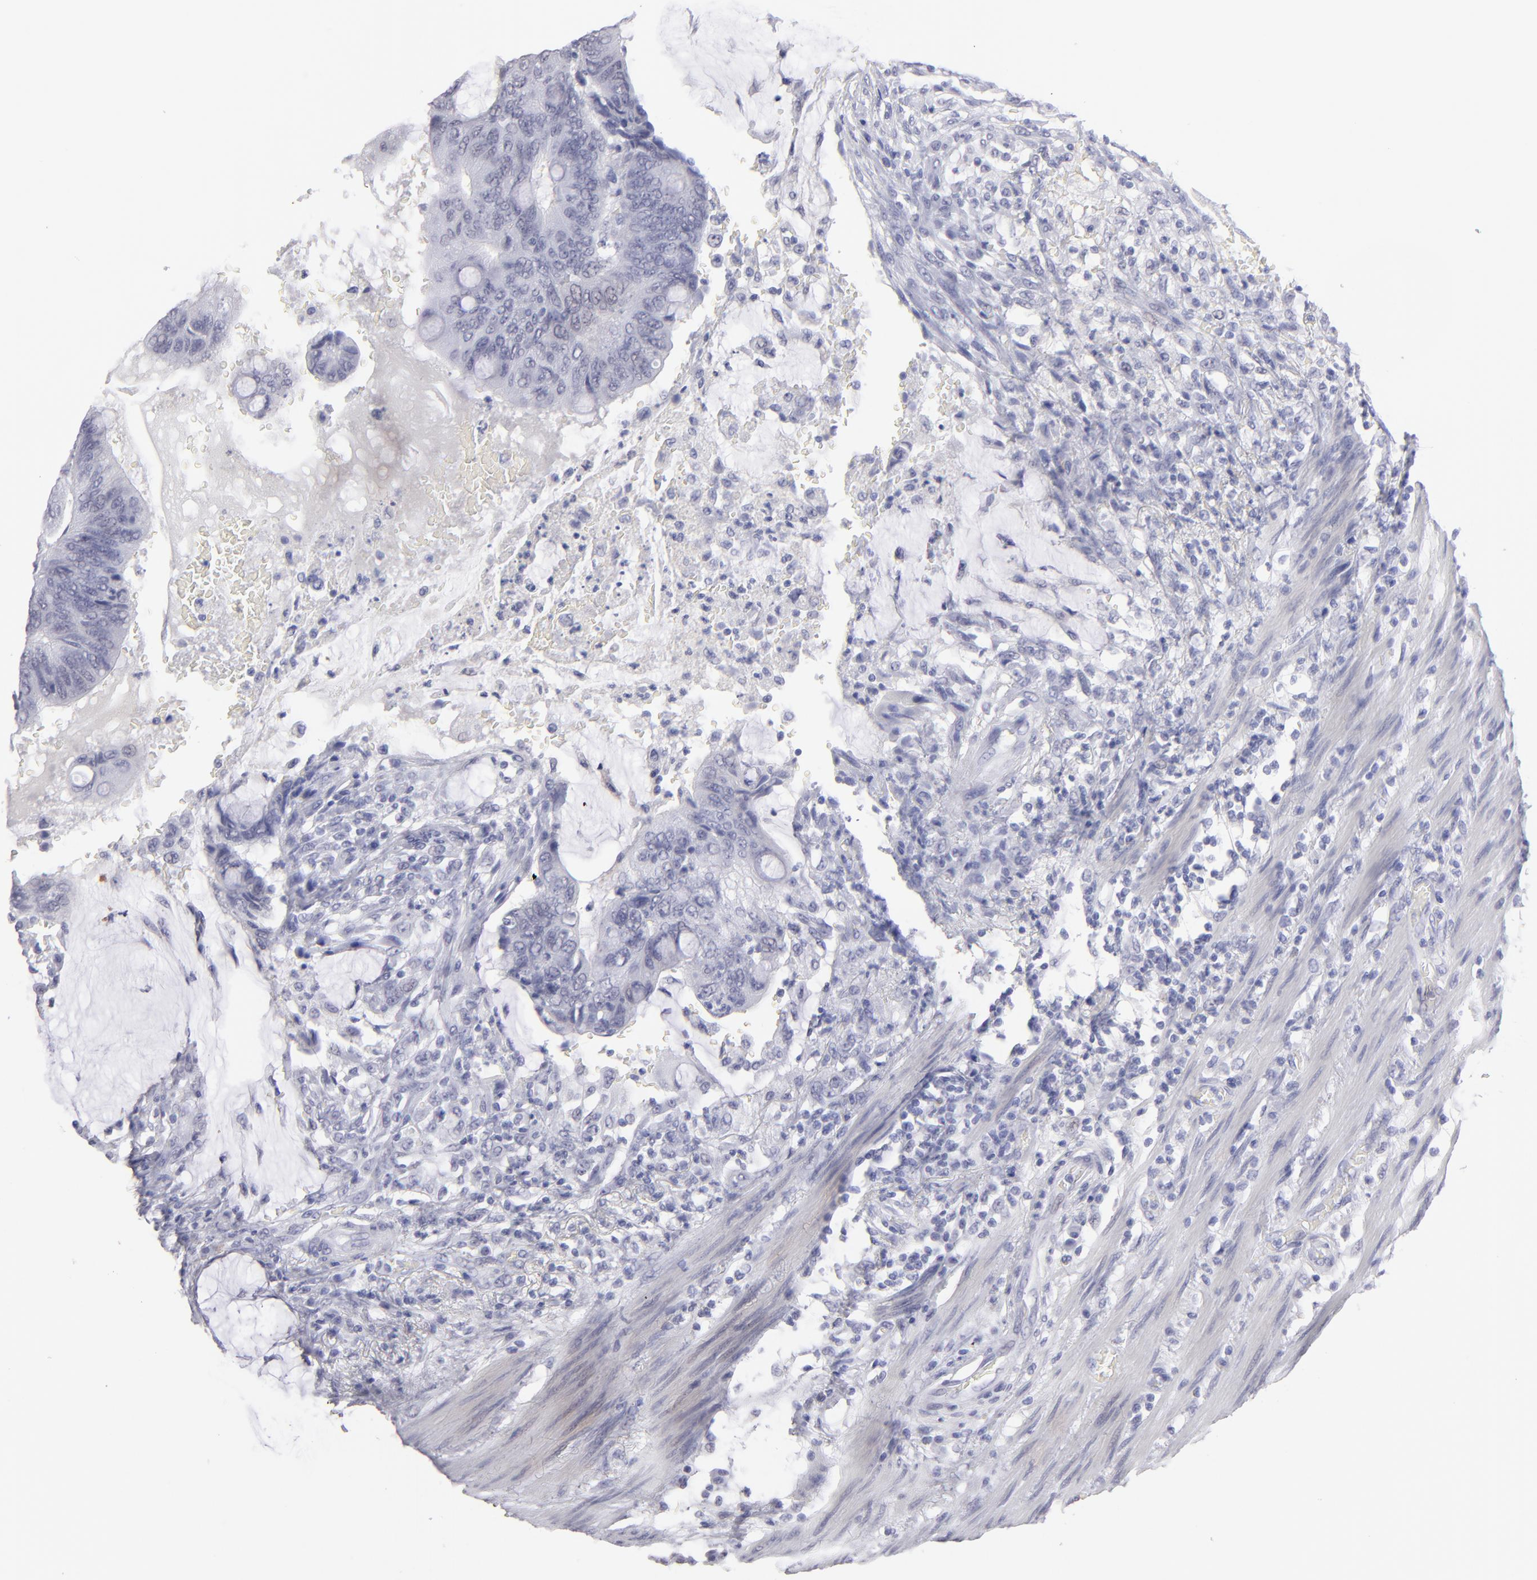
{"staining": {"intensity": "negative", "quantity": "none", "location": "none"}, "tissue": "colorectal cancer", "cell_type": "Tumor cells", "image_type": "cancer", "snomed": [{"axis": "morphology", "description": "Normal tissue, NOS"}, {"axis": "morphology", "description": "Adenocarcinoma, NOS"}, {"axis": "topography", "description": "Rectum"}], "caption": "A high-resolution micrograph shows IHC staining of colorectal adenocarcinoma, which exhibits no significant positivity in tumor cells. (DAB IHC visualized using brightfield microscopy, high magnification).", "gene": "ALDOB", "patient": {"sex": "male", "age": 92}}